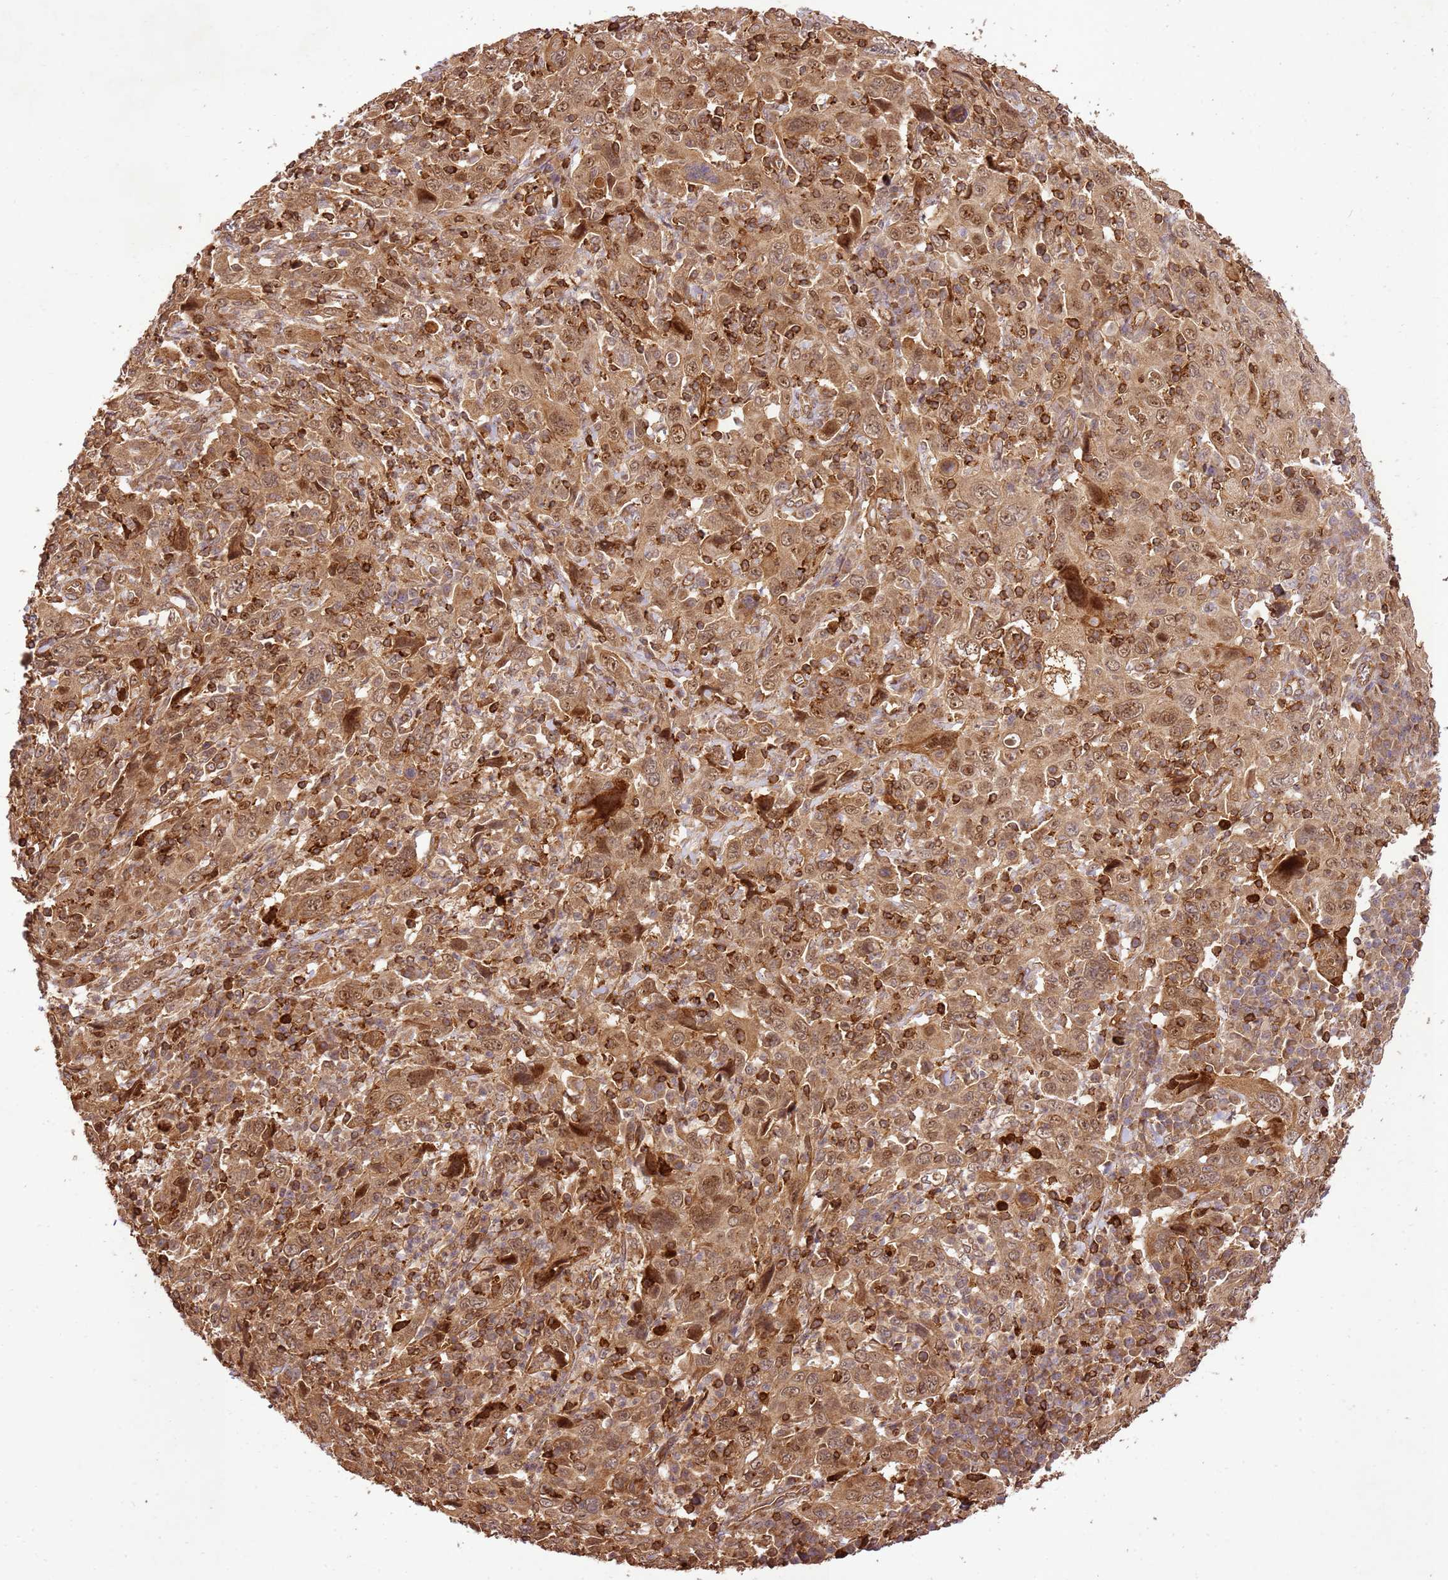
{"staining": {"intensity": "moderate", "quantity": ">75%", "location": "cytoplasmic/membranous,nuclear"}, "tissue": "cervical cancer", "cell_type": "Tumor cells", "image_type": "cancer", "snomed": [{"axis": "morphology", "description": "Squamous cell carcinoma, NOS"}, {"axis": "topography", "description": "Cervix"}], "caption": "Protein expression analysis of cervical cancer shows moderate cytoplasmic/membranous and nuclear expression in about >75% of tumor cells.", "gene": "KATNAL2", "patient": {"sex": "female", "age": 46}}